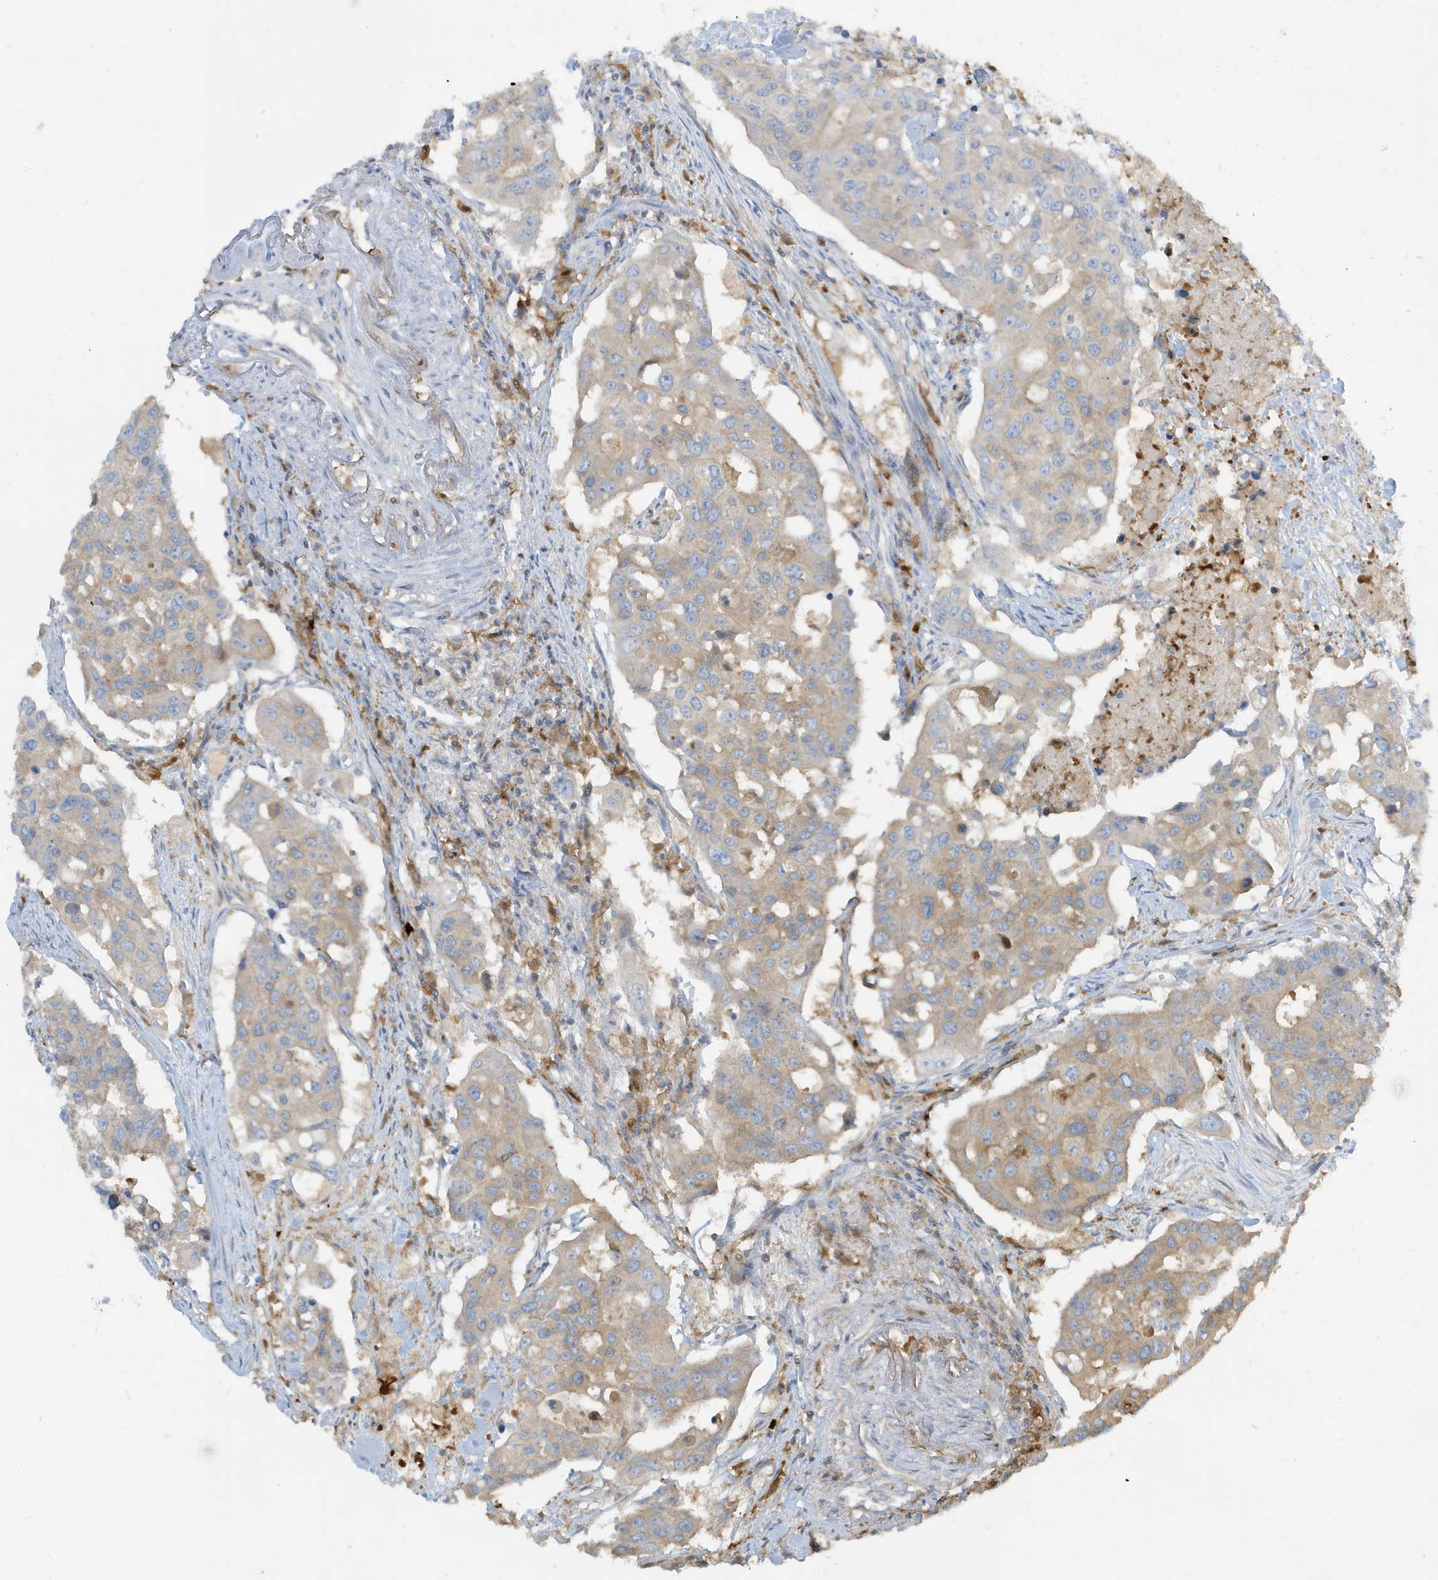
{"staining": {"intensity": "weak", "quantity": "<25%", "location": "cytoplasmic/membranous"}, "tissue": "colorectal cancer", "cell_type": "Tumor cells", "image_type": "cancer", "snomed": [{"axis": "morphology", "description": "Adenocarcinoma, NOS"}, {"axis": "topography", "description": "Colon"}], "caption": "Immunohistochemistry (IHC) of colorectal cancer demonstrates no staining in tumor cells. Nuclei are stained in blue.", "gene": "ABTB1", "patient": {"sex": "male", "age": 77}}